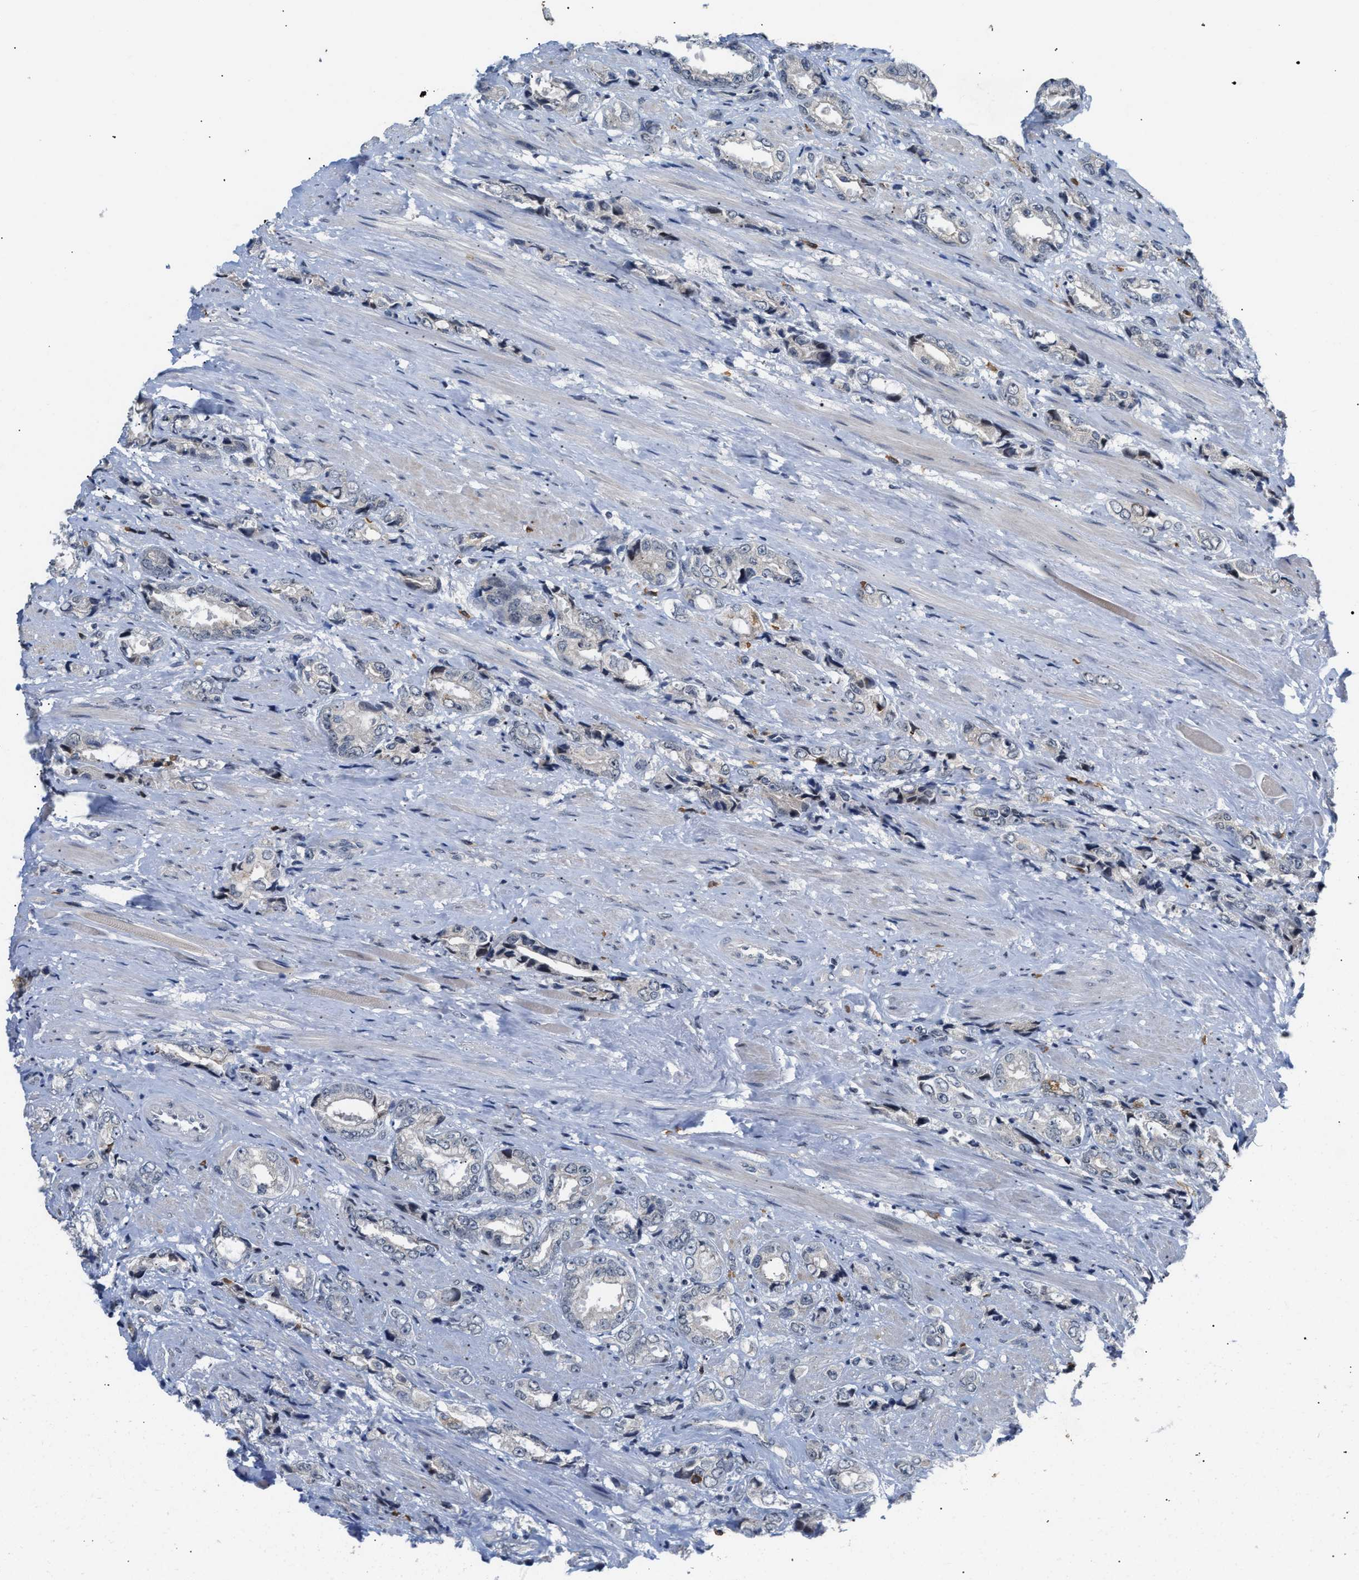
{"staining": {"intensity": "negative", "quantity": "none", "location": "none"}, "tissue": "prostate cancer", "cell_type": "Tumor cells", "image_type": "cancer", "snomed": [{"axis": "morphology", "description": "Adenocarcinoma, High grade"}, {"axis": "topography", "description": "Prostate"}], "caption": "There is no significant staining in tumor cells of adenocarcinoma (high-grade) (prostate).", "gene": "TXNRD3", "patient": {"sex": "male", "age": 61}}